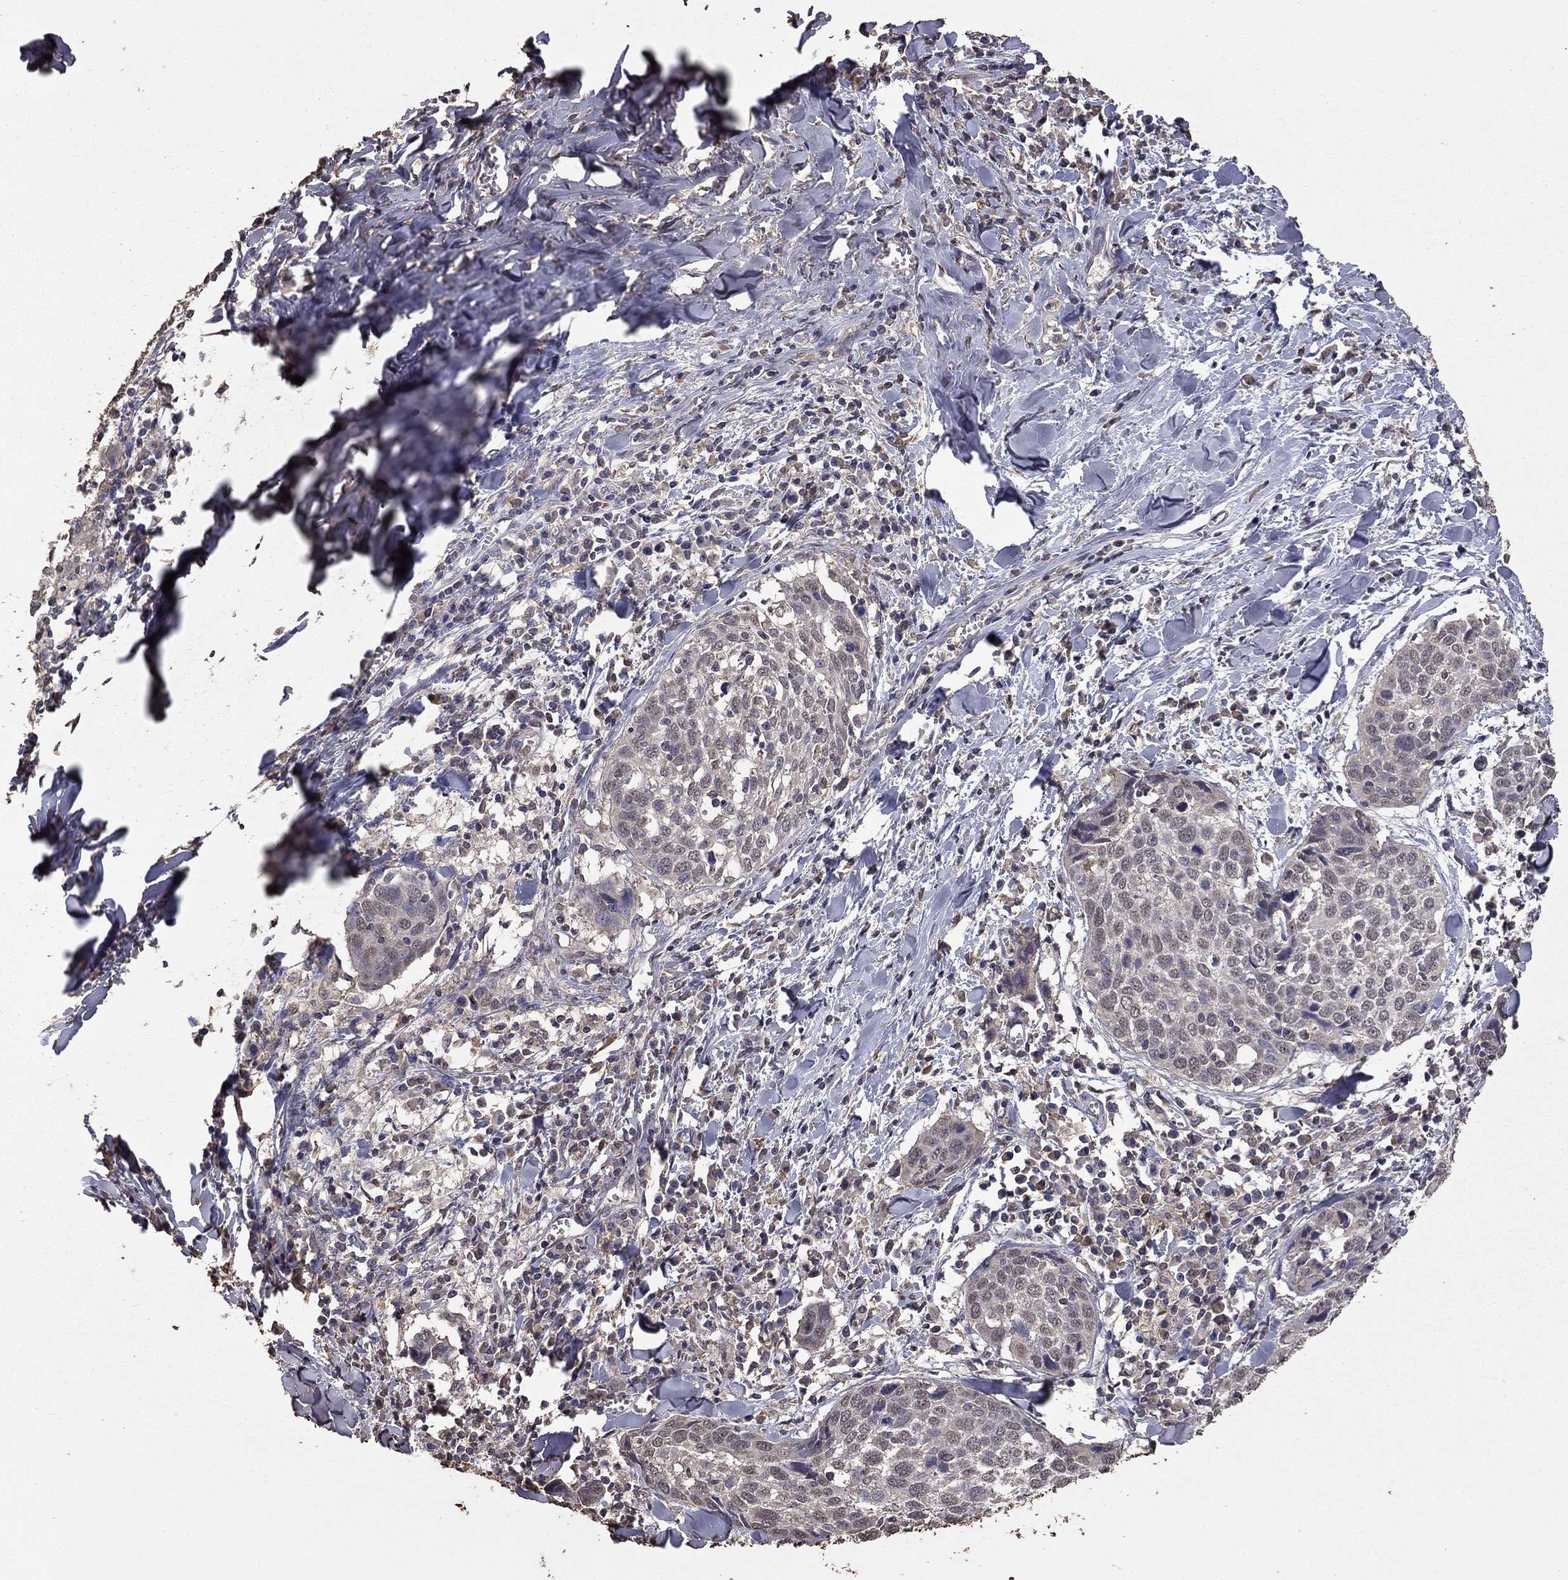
{"staining": {"intensity": "negative", "quantity": "none", "location": "none"}, "tissue": "lung cancer", "cell_type": "Tumor cells", "image_type": "cancer", "snomed": [{"axis": "morphology", "description": "Squamous cell carcinoma, NOS"}, {"axis": "topography", "description": "Lung"}], "caption": "This micrograph is of squamous cell carcinoma (lung) stained with IHC to label a protein in brown with the nuclei are counter-stained blue. There is no staining in tumor cells.", "gene": "SERPINA5", "patient": {"sex": "male", "age": 57}}